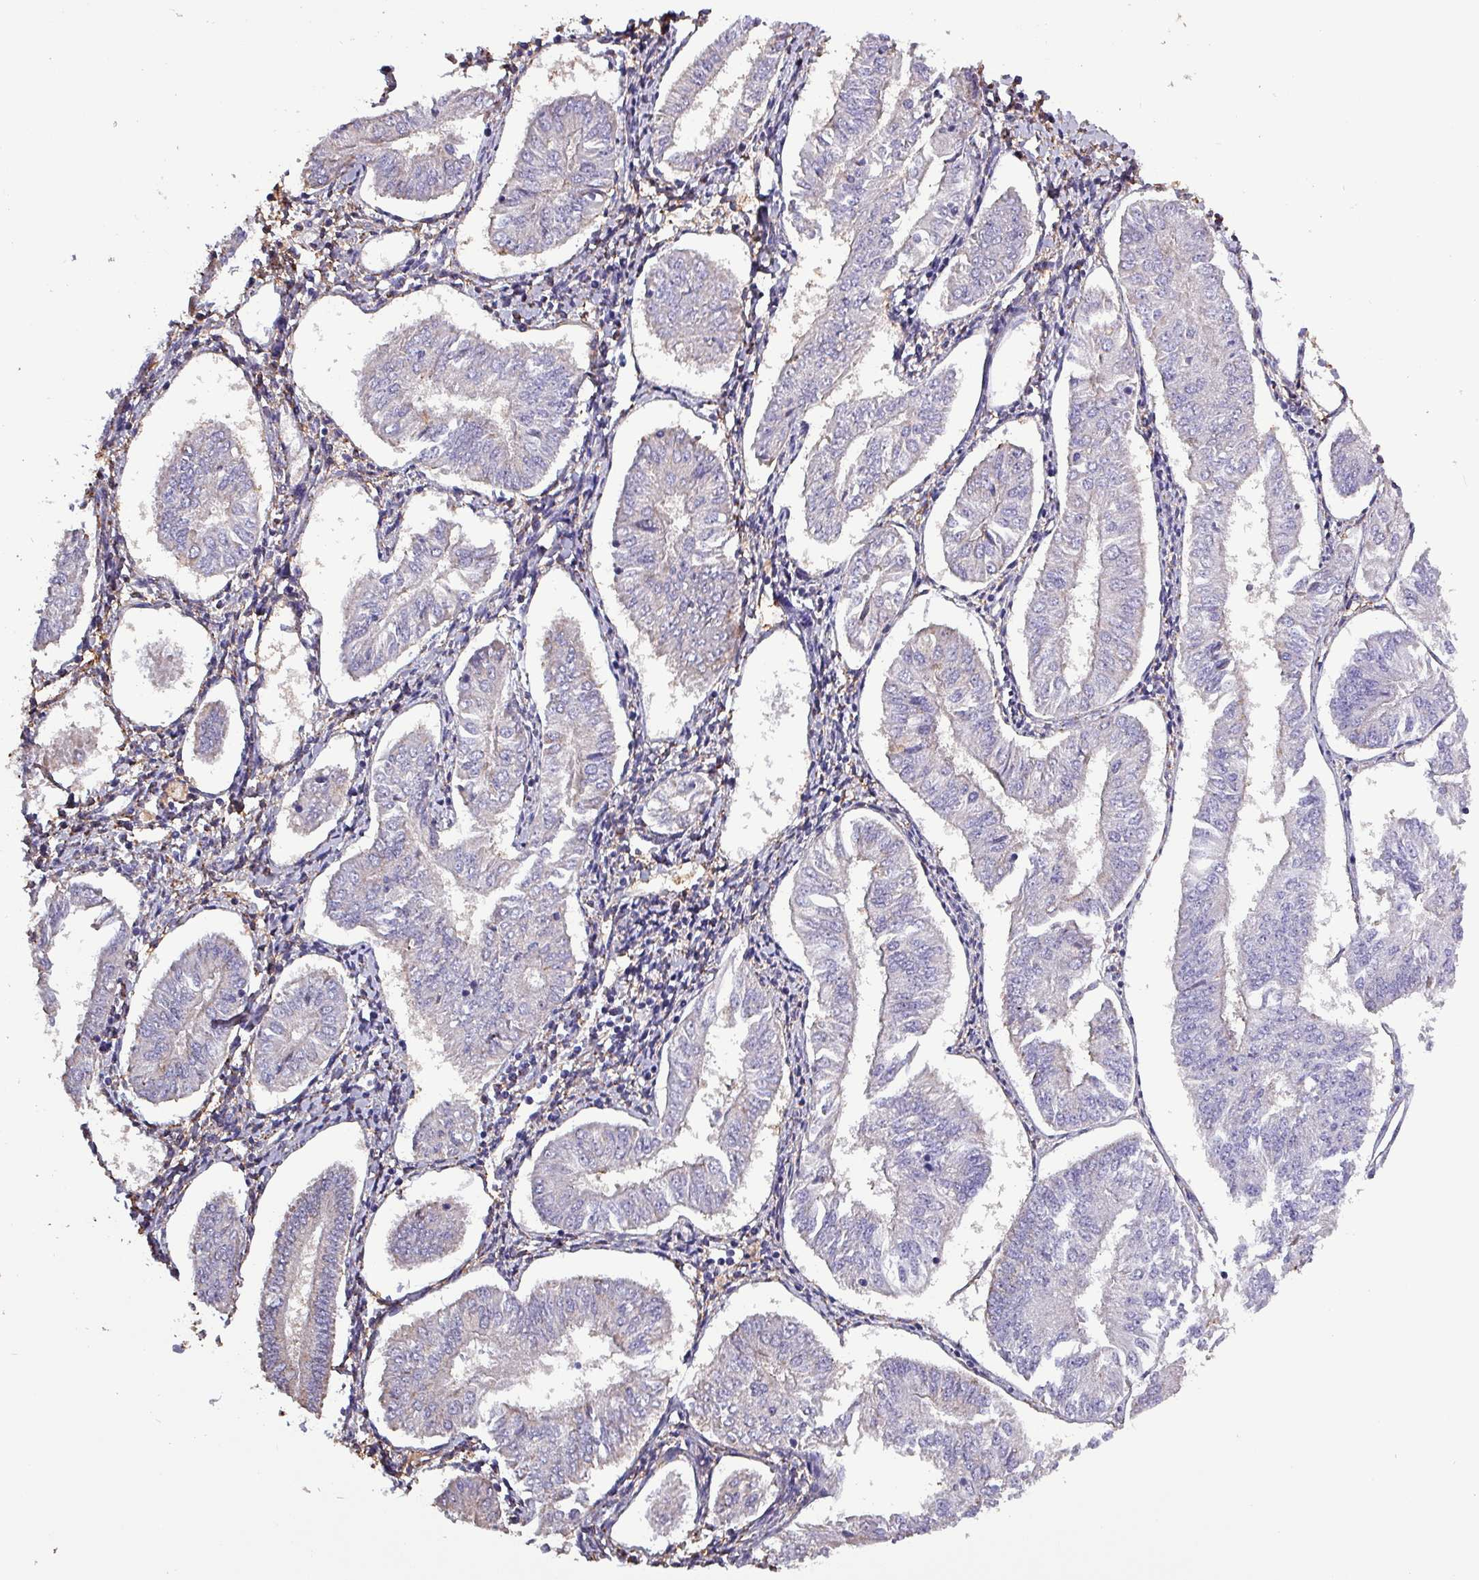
{"staining": {"intensity": "negative", "quantity": "none", "location": "none"}, "tissue": "endometrial cancer", "cell_type": "Tumor cells", "image_type": "cancer", "snomed": [{"axis": "morphology", "description": "Adenocarcinoma, NOS"}, {"axis": "topography", "description": "Endometrium"}], "caption": "IHC micrograph of adenocarcinoma (endometrial) stained for a protein (brown), which reveals no positivity in tumor cells. (DAB immunohistochemistry visualized using brightfield microscopy, high magnification).", "gene": "HTRA4", "patient": {"sex": "female", "age": 58}}